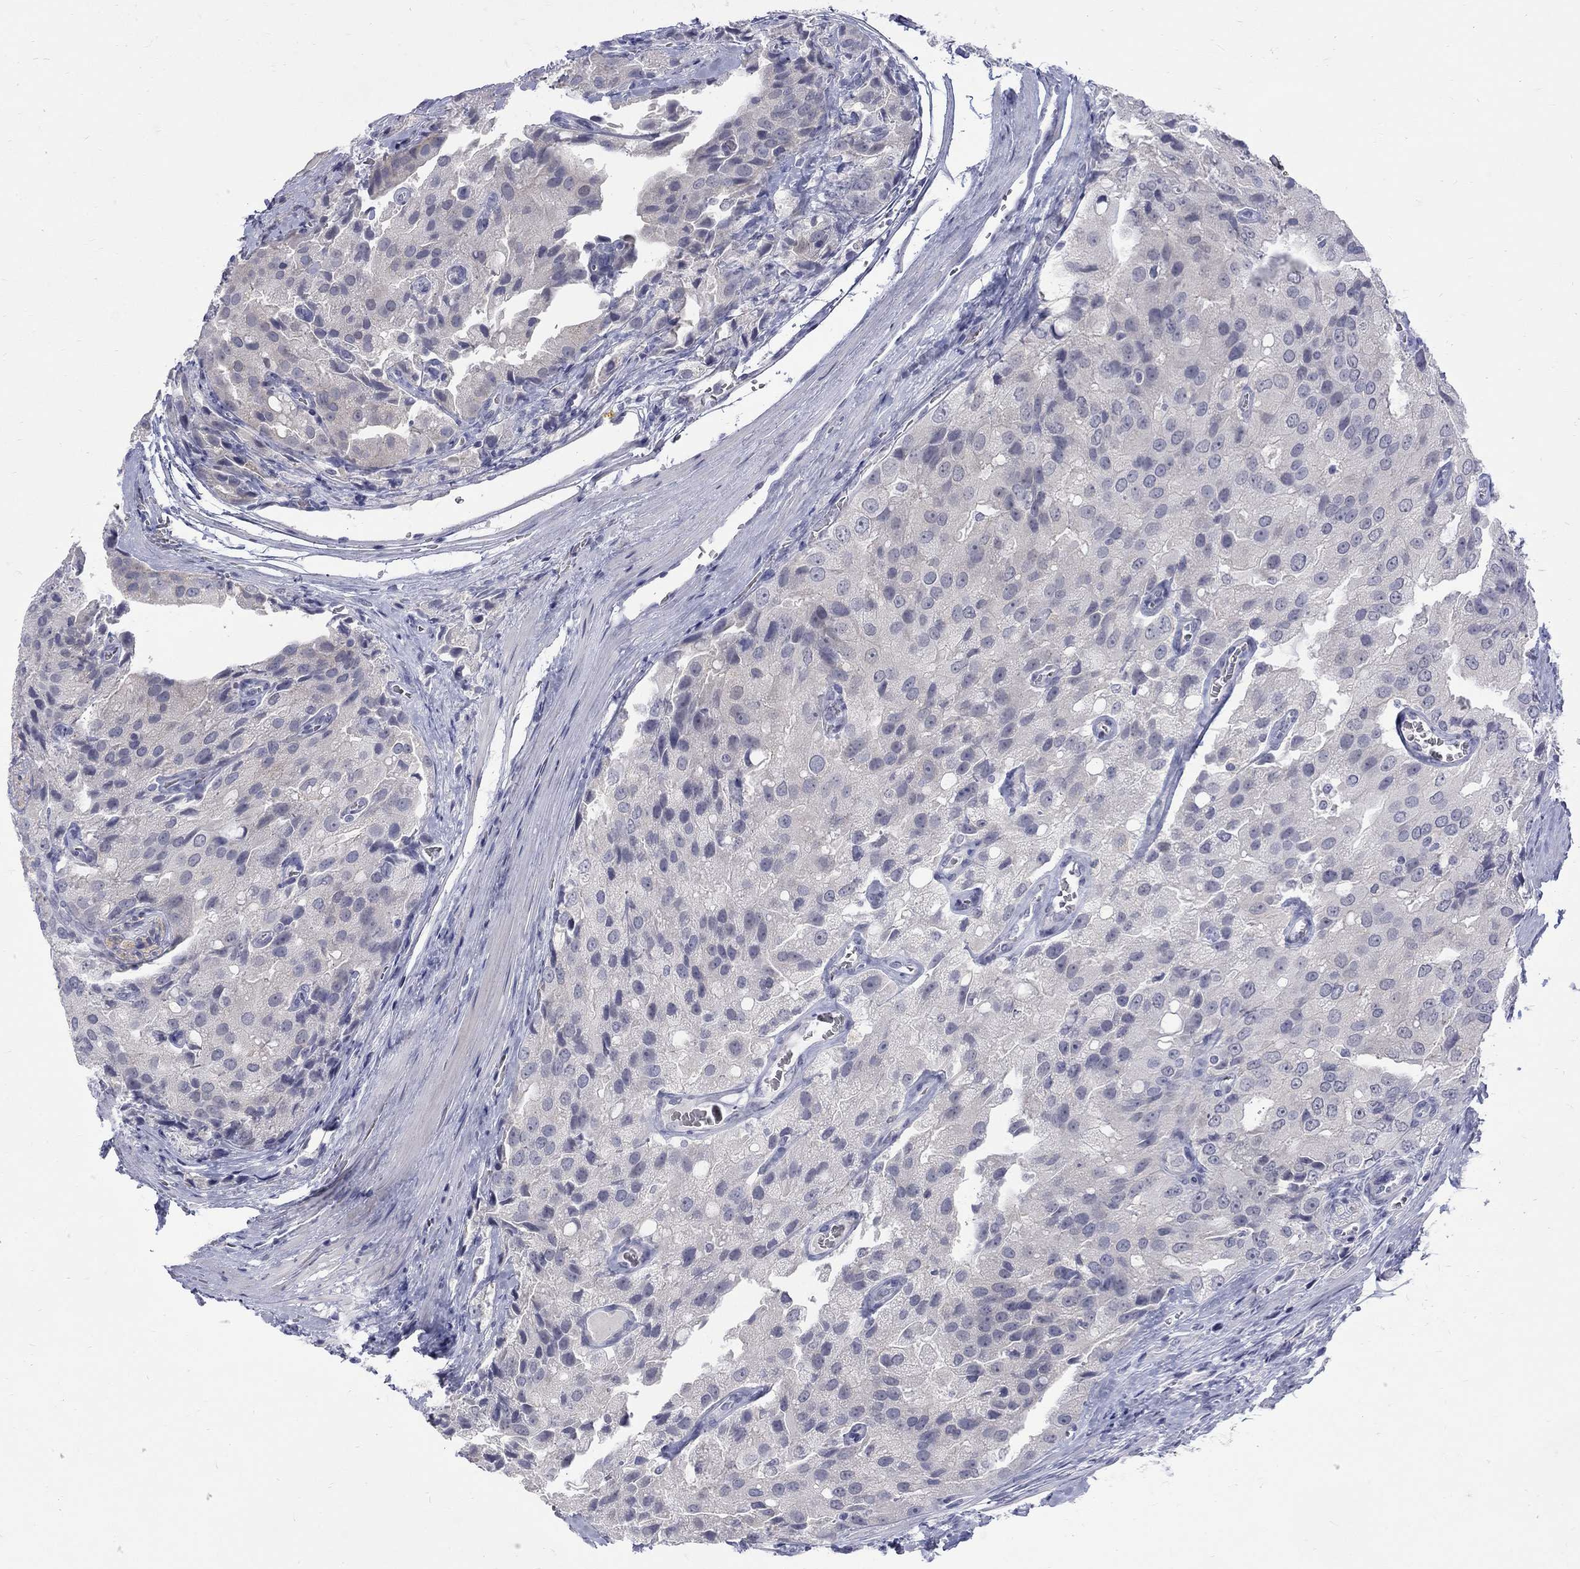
{"staining": {"intensity": "negative", "quantity": "none", "location": "none"}, "tissue": "prostate cancer", "cell_type": "Tumor cells", "image_type": "cancer", "snomed": [{"axis": "morphology", "description": "Adenocarcinoma, NOS"}, {"axis": "topography", "description": "Prostate and seminal vesicle, NOS"}, {"axis": "topography", "description": "Prostate"}], "caption": "This photomicrograph is of adenocarcinoma (prostate) stained with immunohistochemistry (IHC) to label a protein in brown with the nuclei are counter-stained blue. There is no positivity in tumor cells.", "gene": "CTNND2", "patient": {"sex": "male", "age": 67}}